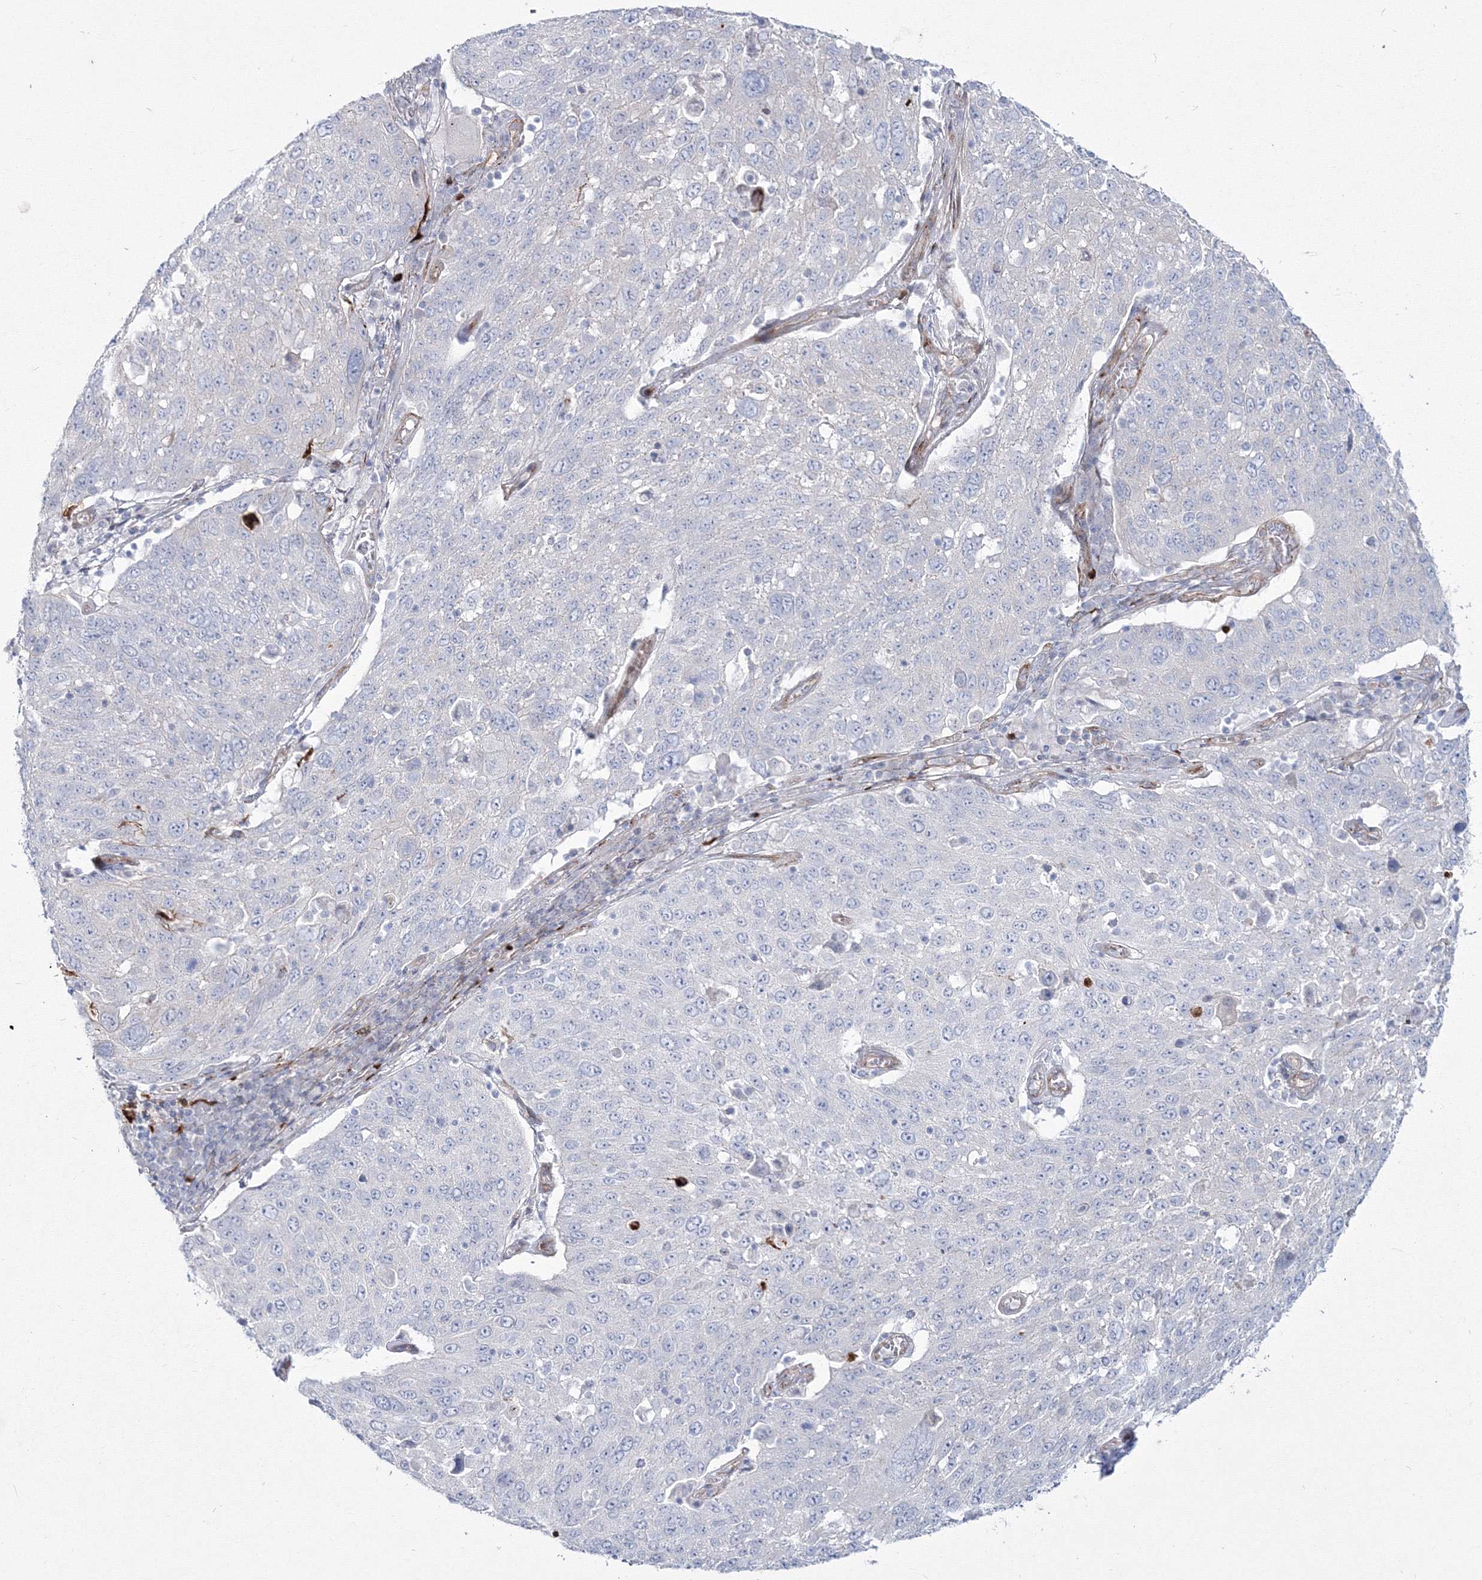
{"staining": {"intensity": "negative", "quantity": "none", "location": "none"}, "tissue": "lung cancer", "cell_type": "Tumor cells", "image_type": "cancer", "snomed": [{"axis": "morphology", "description": "Squamous cell carcinoma, NOS"}, {"axis": "topography", "description": "Lung"}], "caption": "Immunohistochemistry photomicrograph of neoplastic tissue: human lung squamous cell carcinoma stained with DAB shows no significant protein expression in tumor cells.", "gene": "HYAL2", "patient": {"sex": "male", "age": 65}}